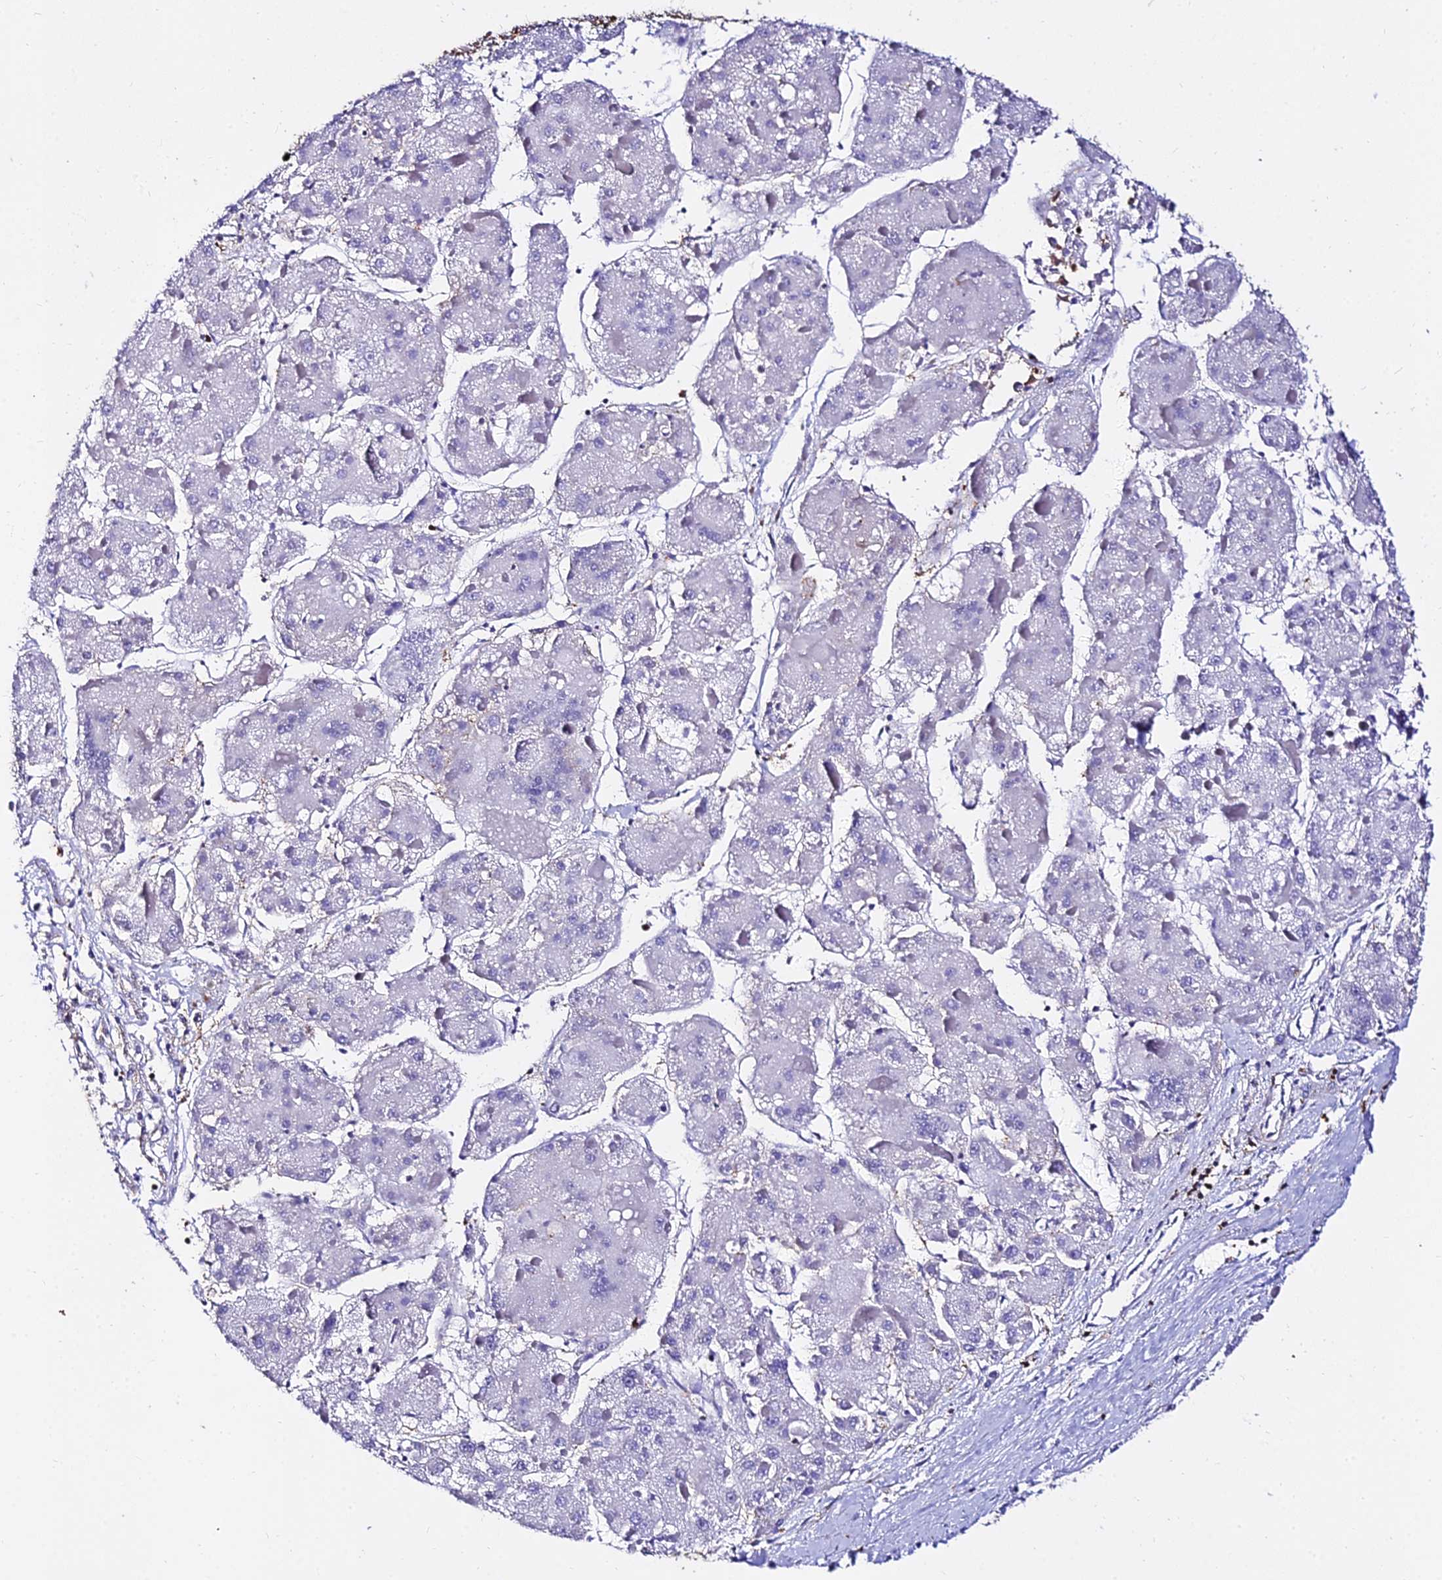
{"staining": {"intensity": "negative", "quantity": "none", "location": "none"}, "tissue": "liver cancer", "cell_type": "Tumor cells", "image_type": "cancer", "snomed": [{"axis": "morphology", "description": "Carcinoma, Hepatocellular, NOS"}, {"axis": "topography", "description": "Liver"}], "caption": "High magnification brightfield microscopy of liver hepatocellular carcinoma stained with DAB (3,3'-diaminobenzidine) (brown) and counterstained with hematoxylin (blue): tumor cells show no significant expression.", "gene": "CSRP1", "patient": {"sex": "female", "age": 73}}